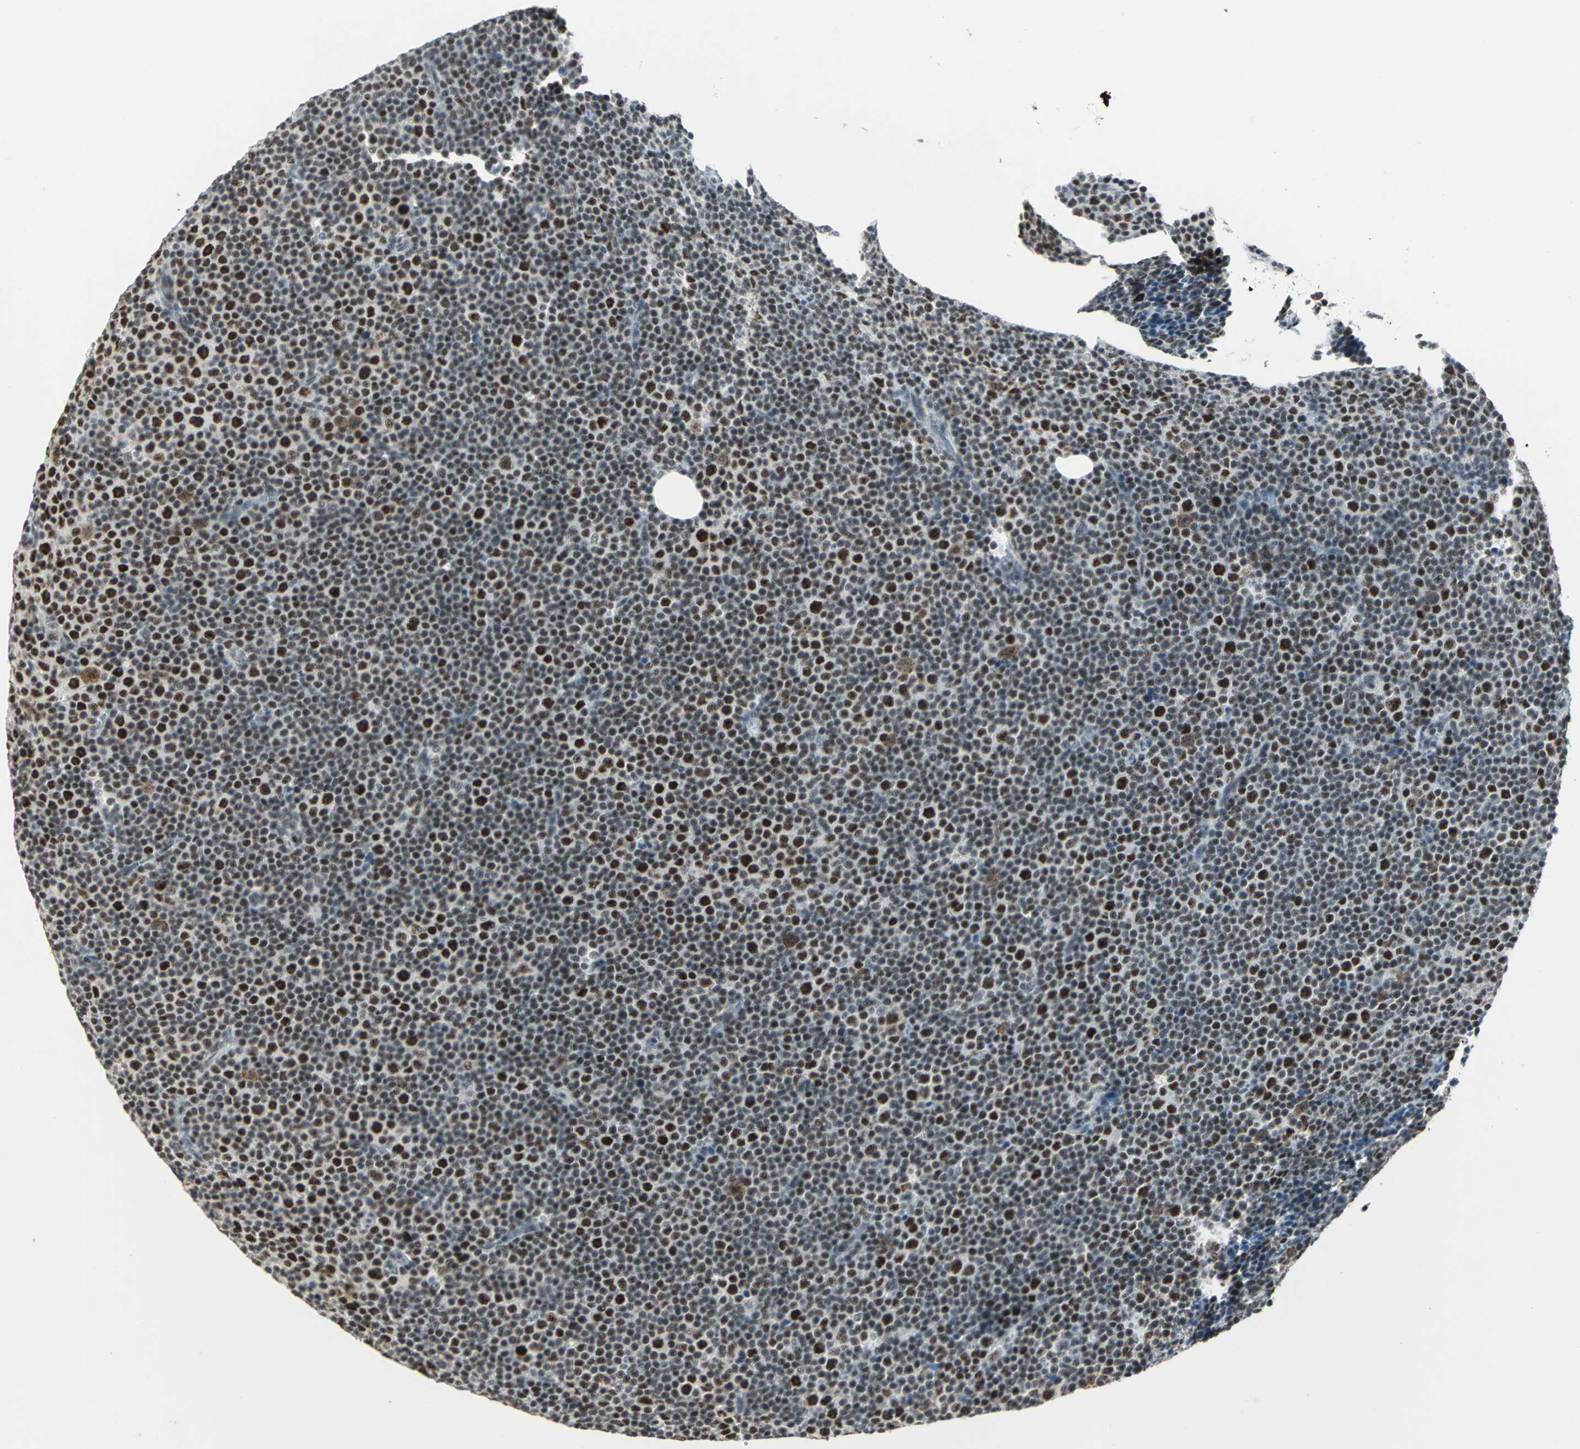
{"staining": {"intensity": "strong", "quantity": ">75%", "location": "nuclear"}, "tissue": "lymphoma", "cell_type": "Tumor cells", "image_type": "cancer", "snomed": [{"axis": "morphology", "description": "Malignant lymphoma, non-Hodgkin's type, Low grade"}, {"axis": "topography", "description": "Lymph node"}], "caption": "An immunohistochemistry (IHC) photomicrograph of neoplastic tissue is shown. Protein staining in brown shows strong nuclear positivity in malignant lymphoma, non-Hodgkin's type (low-grade) within tumor cells. Nuclei are stained in blue.", "gene": "CCNT1", "patient": {"sex": "female", "age": 67}}